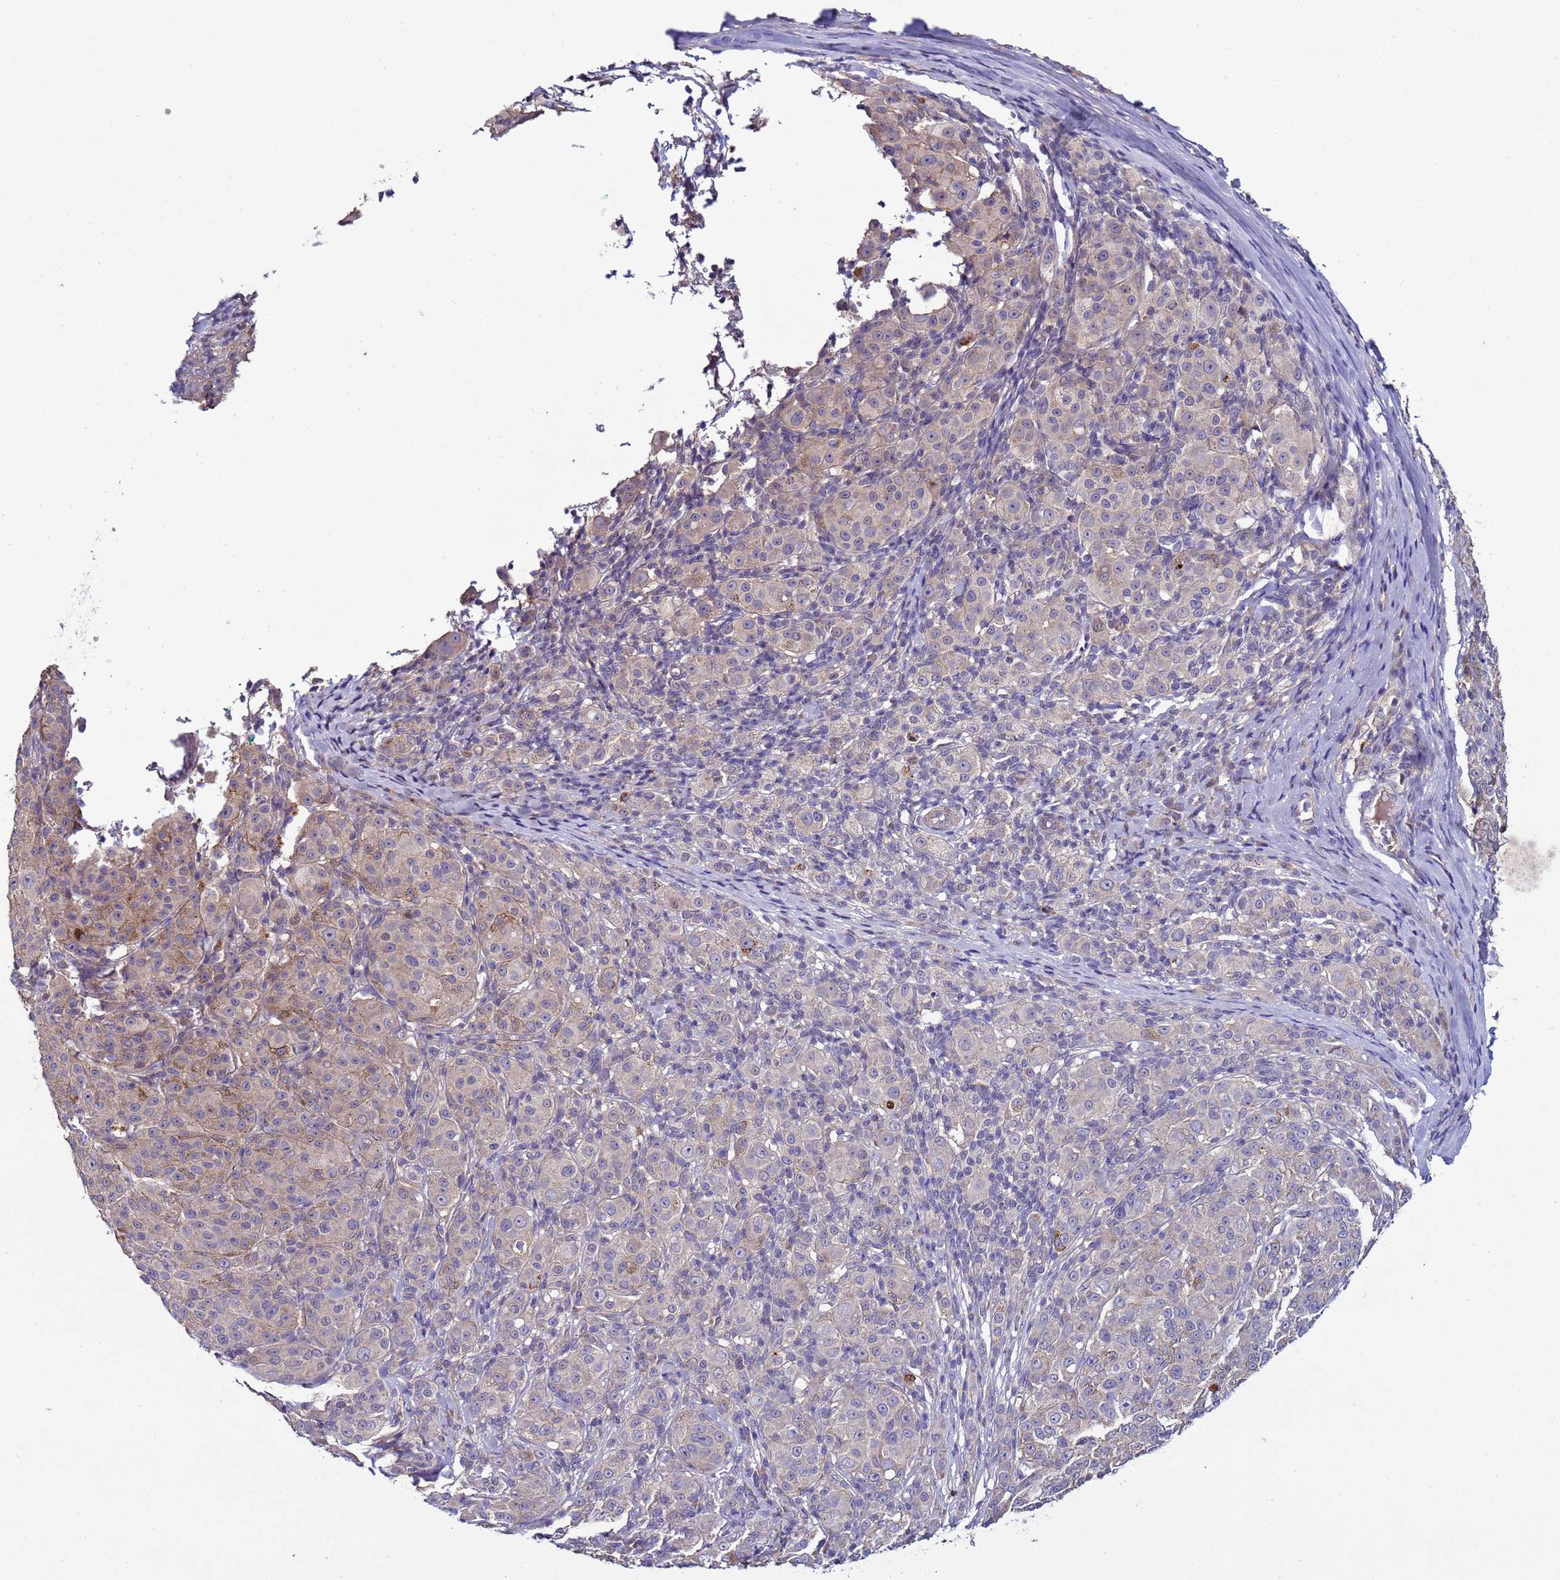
{"staining": {"intensity": "negative", "quantity": "none", "location": "none"}, "tissue": "melanoma", "cell_type": "Tumor cells", "image_type": "cancer", "snomed": [{"axis": "morphology", "description": "Malignant melanoma, NOS"}, {"axis": "topography", "description": "Skin"}], "caption": "IHC of human melanoma demonstrates no expression in tumor cells. Brightfield microscopy of immunohistochemistry (IHC) stained with DAB (3,3'-diaminobenzidine) (brown) and hematoxylin (blue), captured at high magnification.", "gene": "RABL2B", "patient": {"sex": "female", "age": 52}}